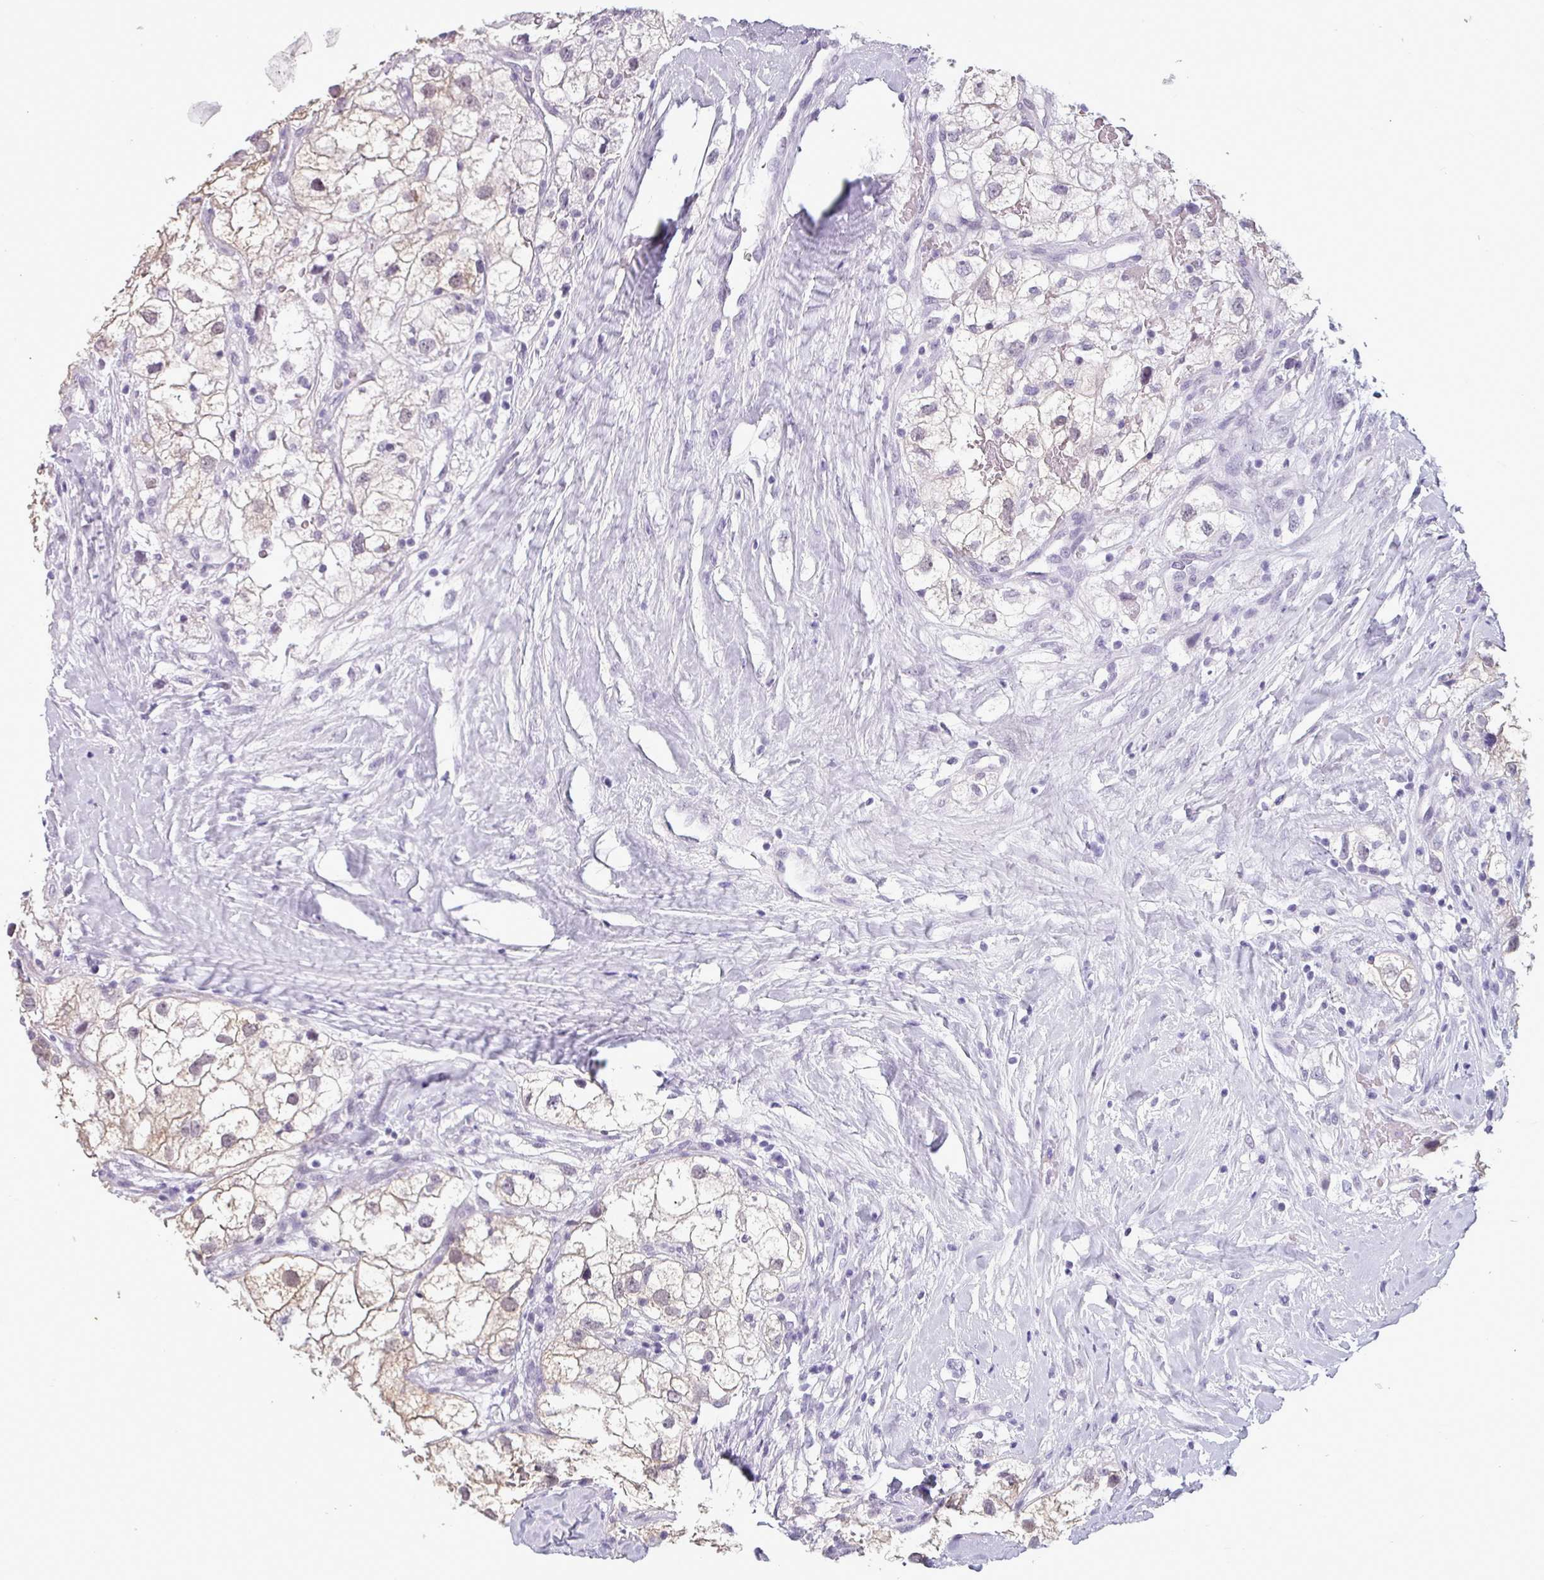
{"staining": {"intensity": "weak", "quantity": "25%-75%", "location": "cytoplasmic/membranous,nuclear"}, "tissue": "renal cancer", "cell_type": "Tumor cells", "image_type": "cancer", "snomed": [{"axis": "morphology", "description": "Adenocarcinoma, NOS"}, {"axis": "topography", "description": "Kidney"}], "caption": "Immunohistochemical staining of renal cancer shows low levels of weak cytoplasmic/membranous and nuclear staining in approximately 25%-75% of tumor cells.", "gene": "SRGAP1", "patient": {"sex": "male", "age": 59}}